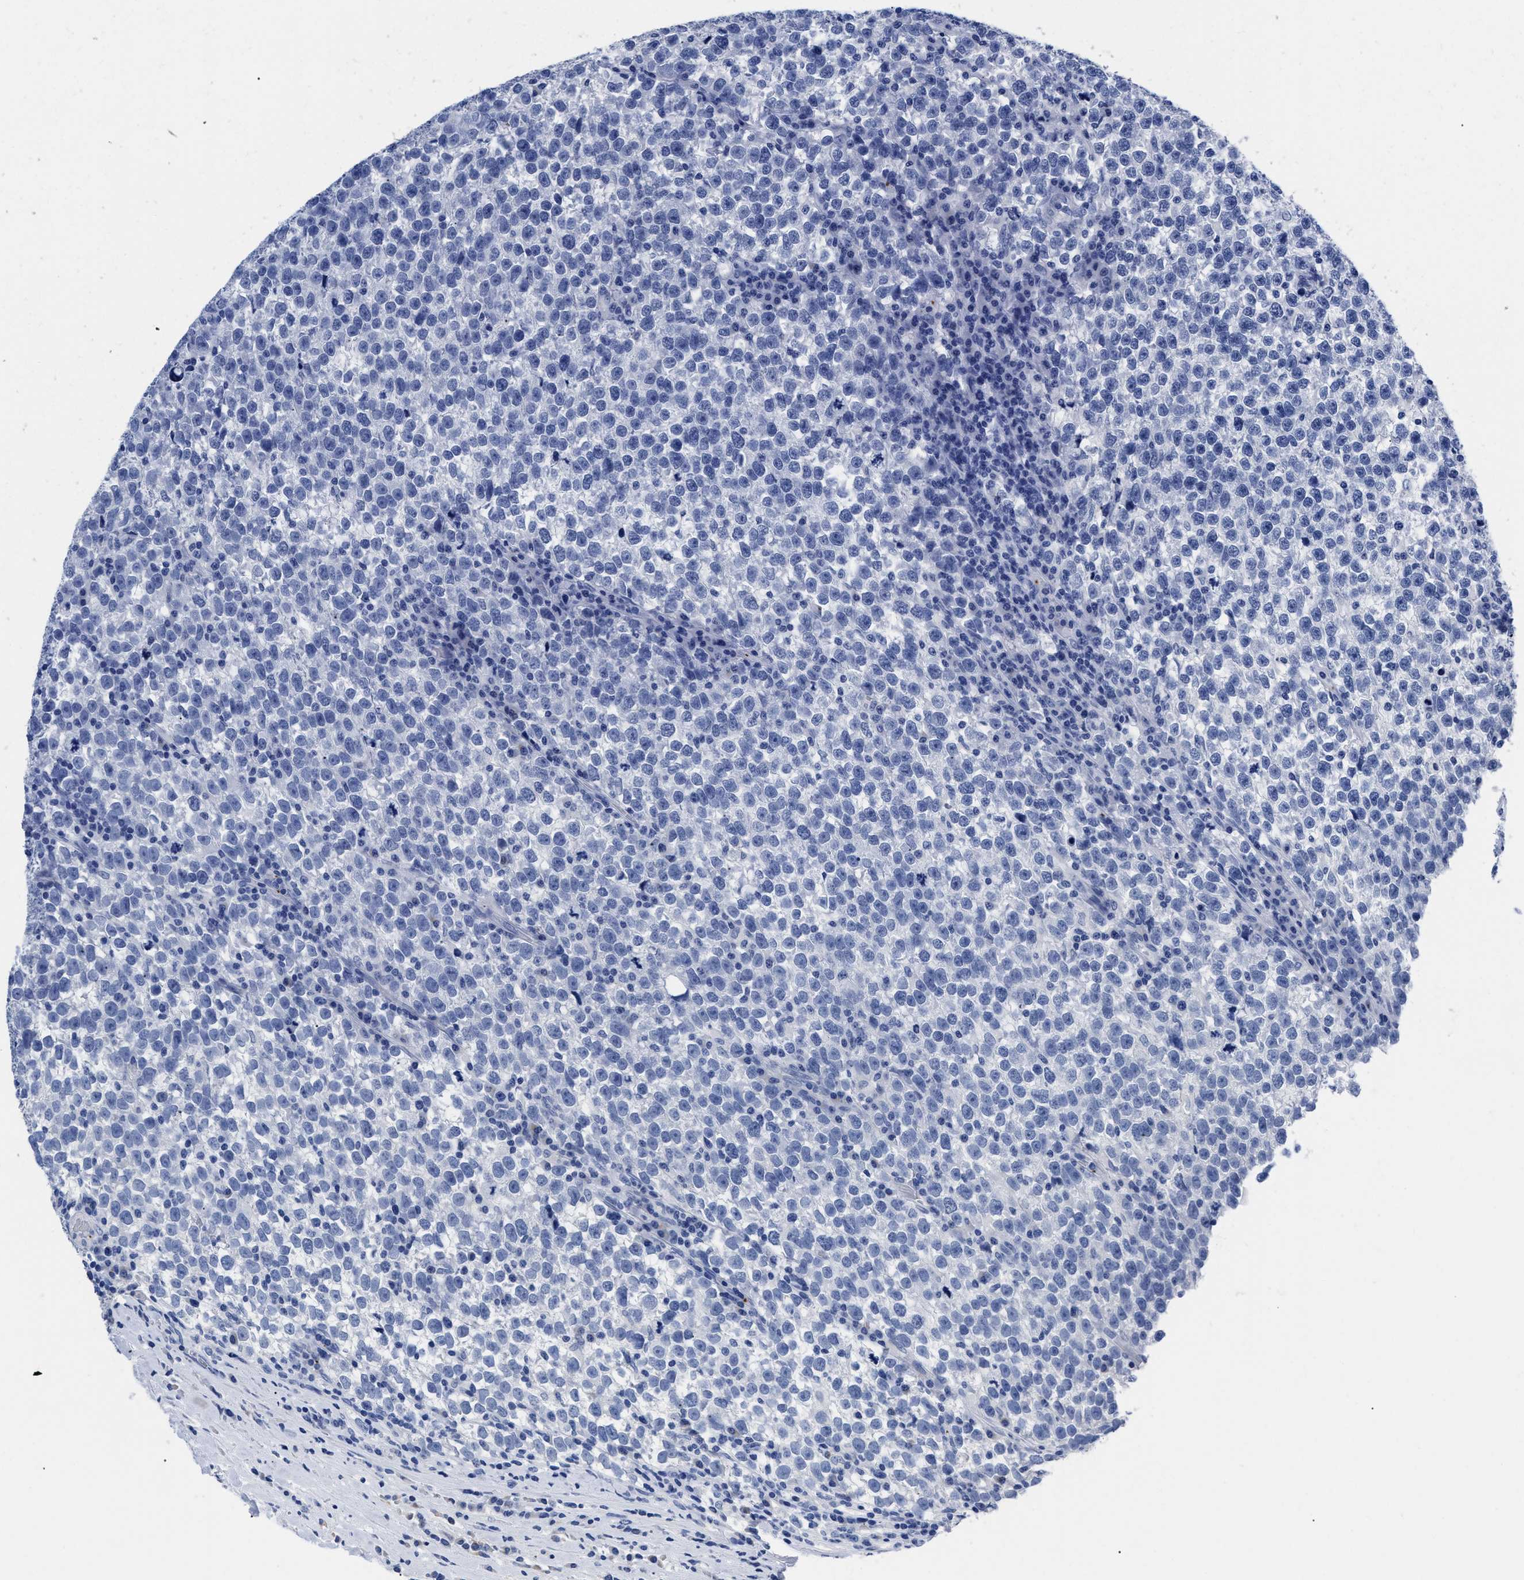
{"staining": {"intensity": "negative", "quantity": "none", "location": "none"}, "tissue": "testis cancer", "cell_type": "Tumor cells", "image_type": "cancer", "snomed": [{"axis": "morphology", "description": "Normal tissue, NOS"}, {"axis": "morphology", "description": "Seminoma, NOS"}, {"axis": "topography", "description": "Testis"}], "caption": "This is a image of immunohistochemistry staining of testis cancer (seminoma), which shows no staining in tumor cells.", "gene": "TREML1", "patient": {"sex": "male", "age": 43}}